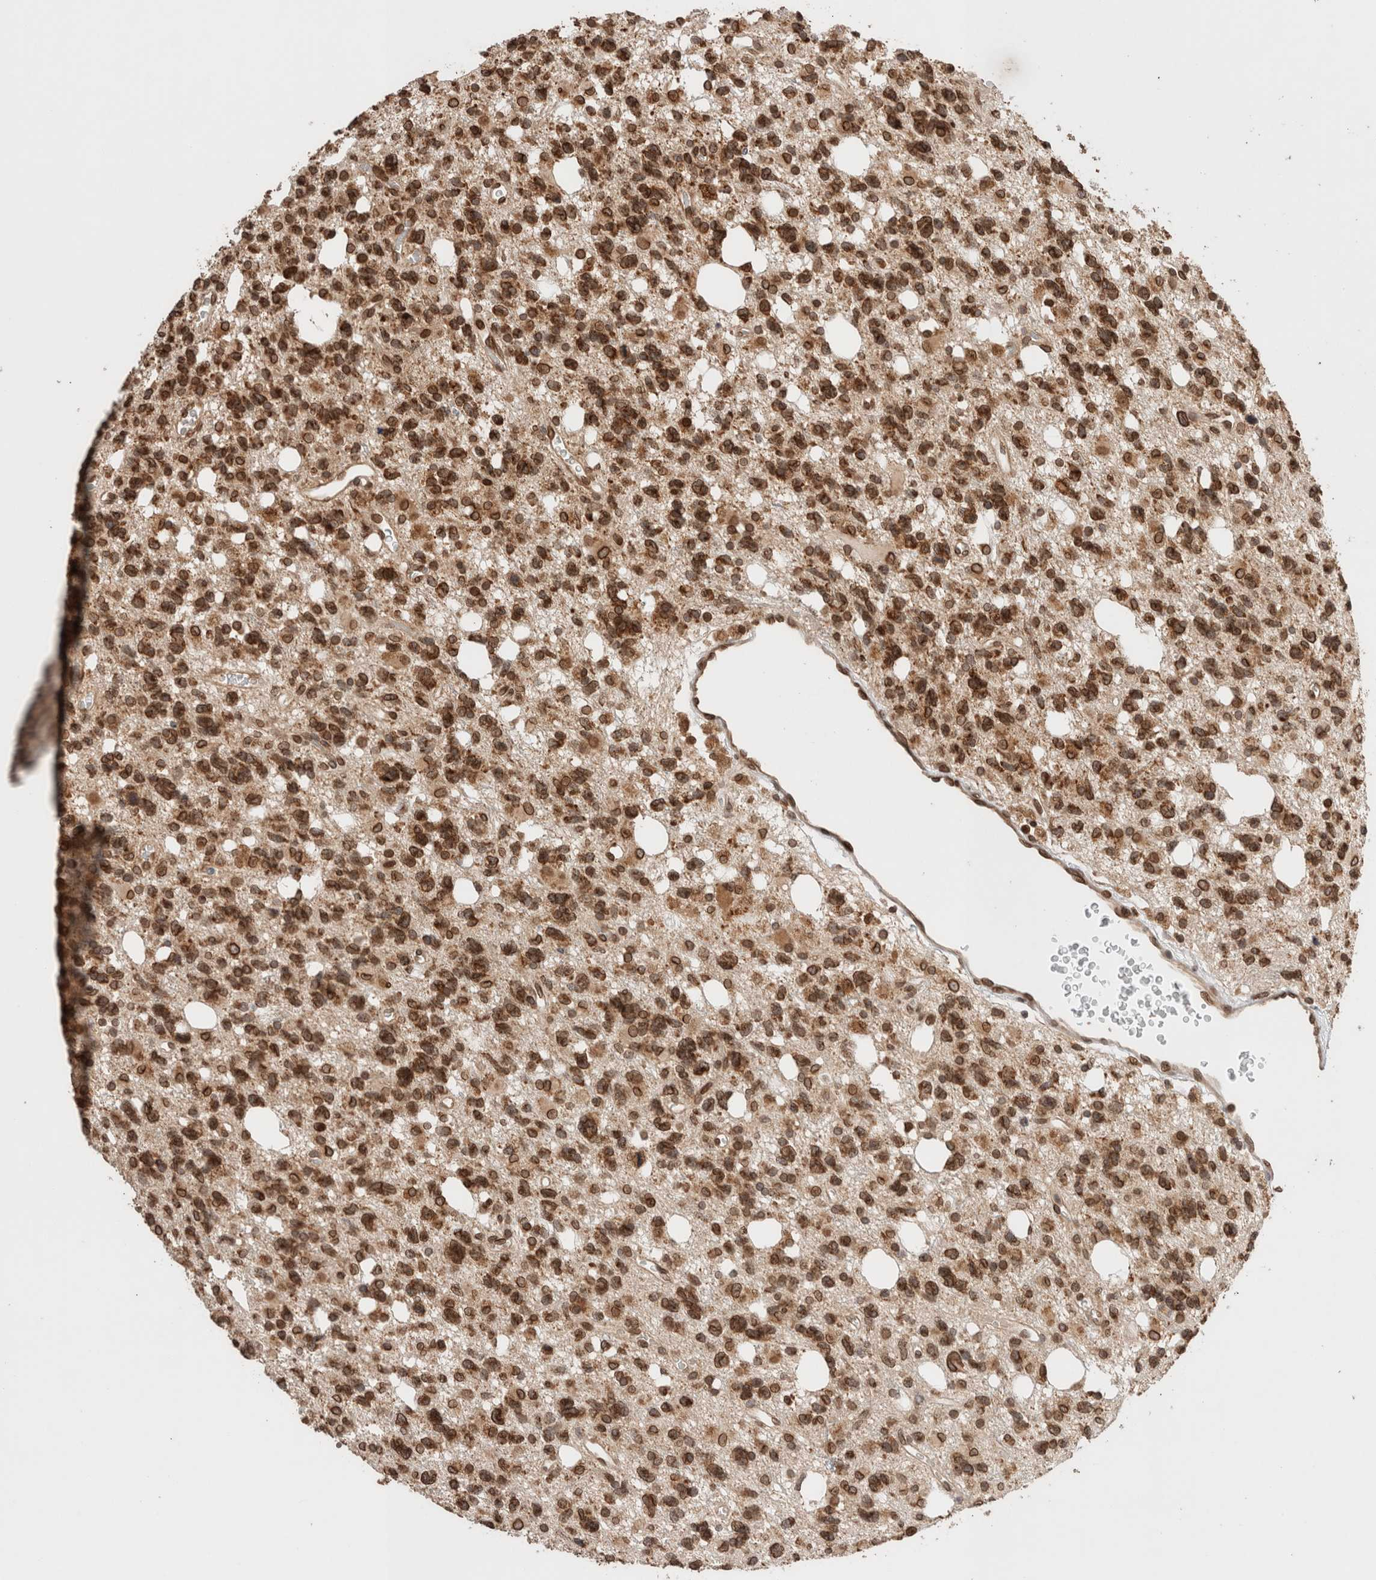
{"staining": {"intensity": "strong", "quantity": ">75%", "location": "cytoplasmic/membranous,nuclear"}, "tissue": "glioma", "cell_type": "Tumor cells", "image_type": "cancer", "snomed": [{"axis": "morphology", "description": "Glioma, malignant, High grade"}, {"axis": "topography", "description": "Brain"}], "caption": "Immunohistochemical staining of human glioma exhibits strong cytoplasmic/membranous and nuclear protein expression in approximately >75% of tumor cells.", "gene": "TPR", "patient": {"sex": "female", "age": 62}}